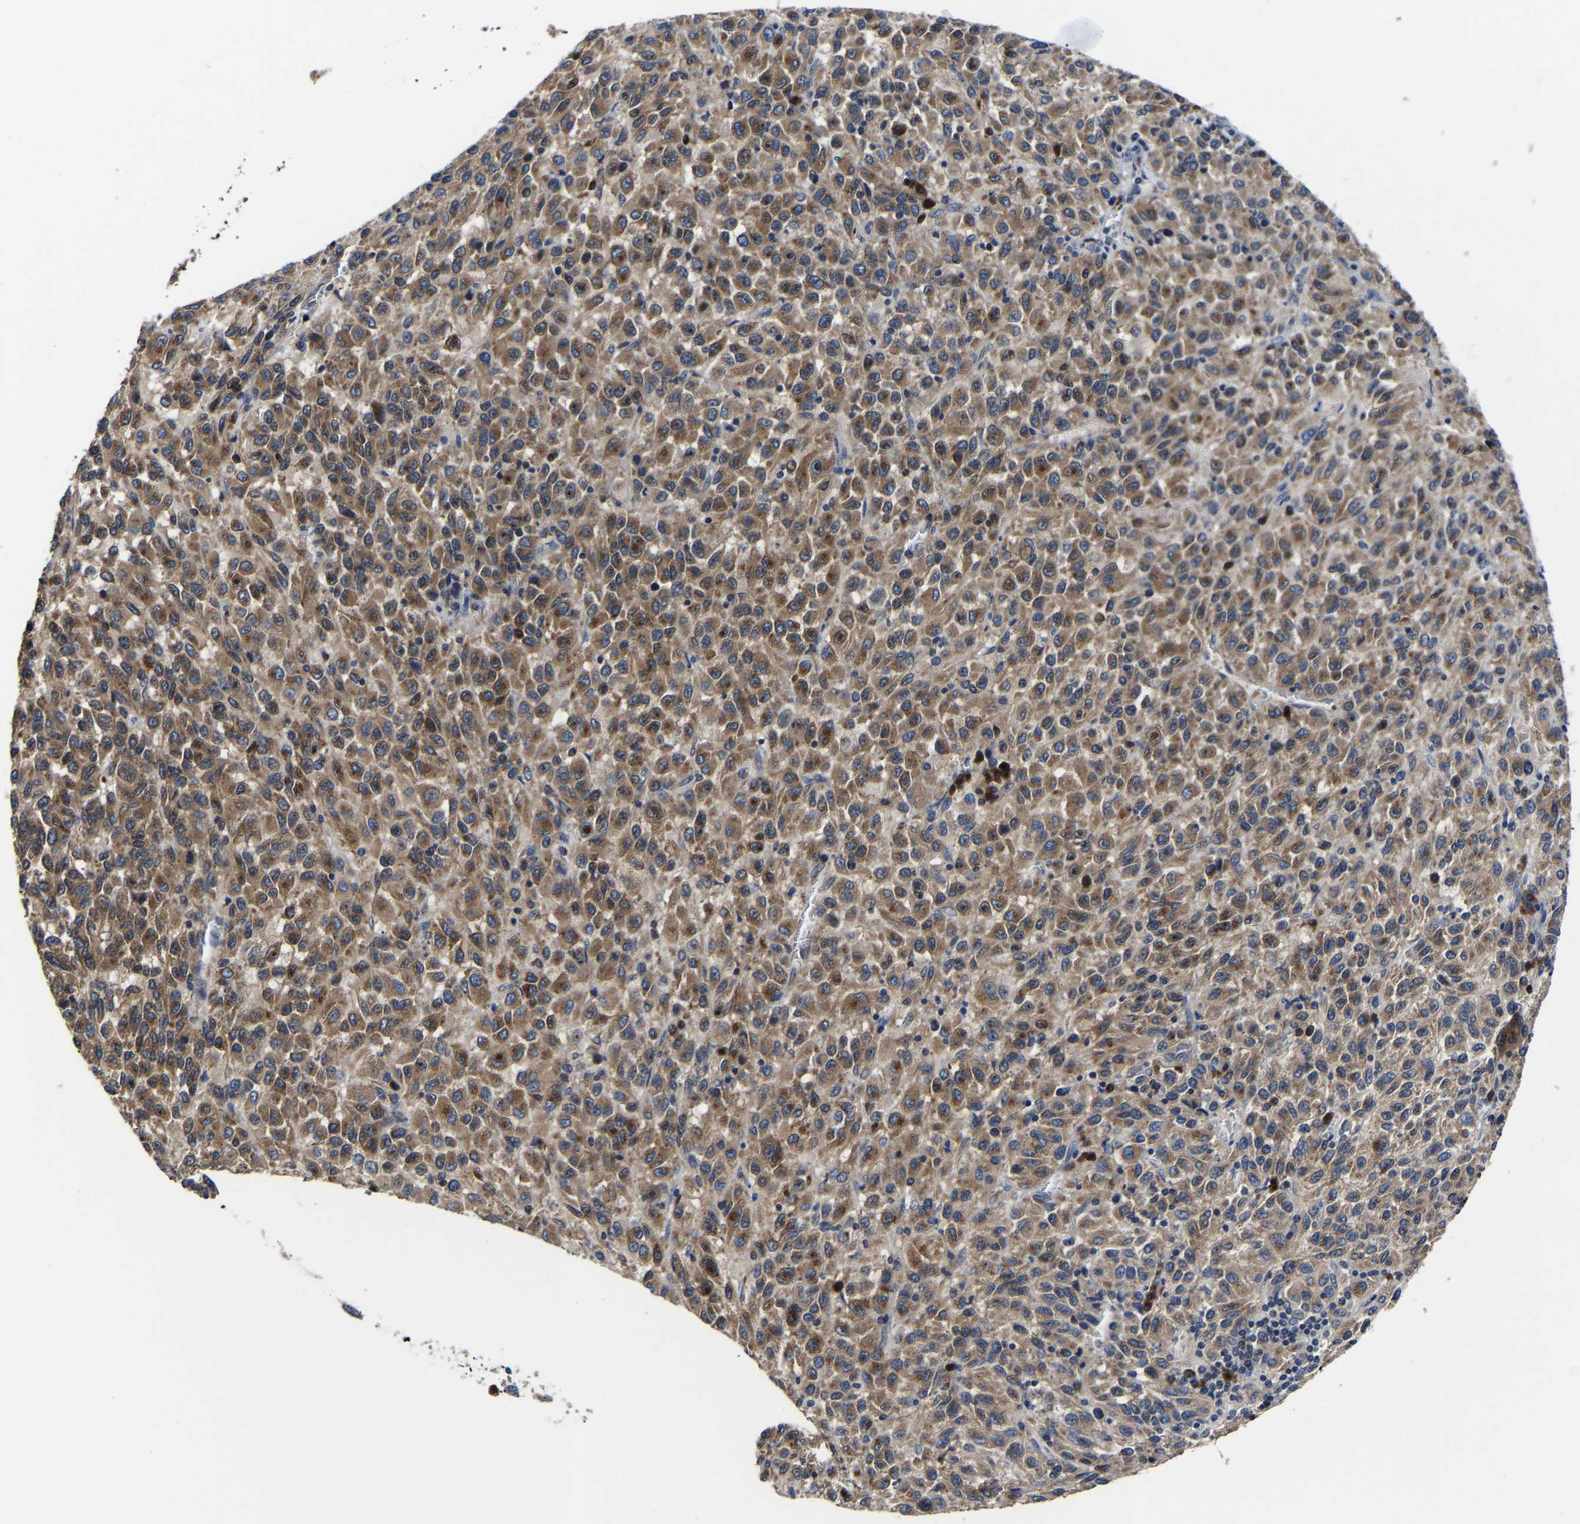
{"staining": {"intensity": "moderate", "quantity": ">75%", "location": "cytoplasmic/membranous"}, "tissue": "melanoma", "cell_type": "Tumor cells", "image_type": "cancer", "snomed": [{"axis": "morphology", "description": "Malignant melanoma, Metastatic site"}, {"axis": "topography", "description": "Lung"}], "caption": "The micrograph displays staining of melanoma, revealing moderate cytoplasmic/membranous protein staining (brown color) within tumor cells.", "gene": "EBAG9", "patient": {"sex": "male", "age": 64}}